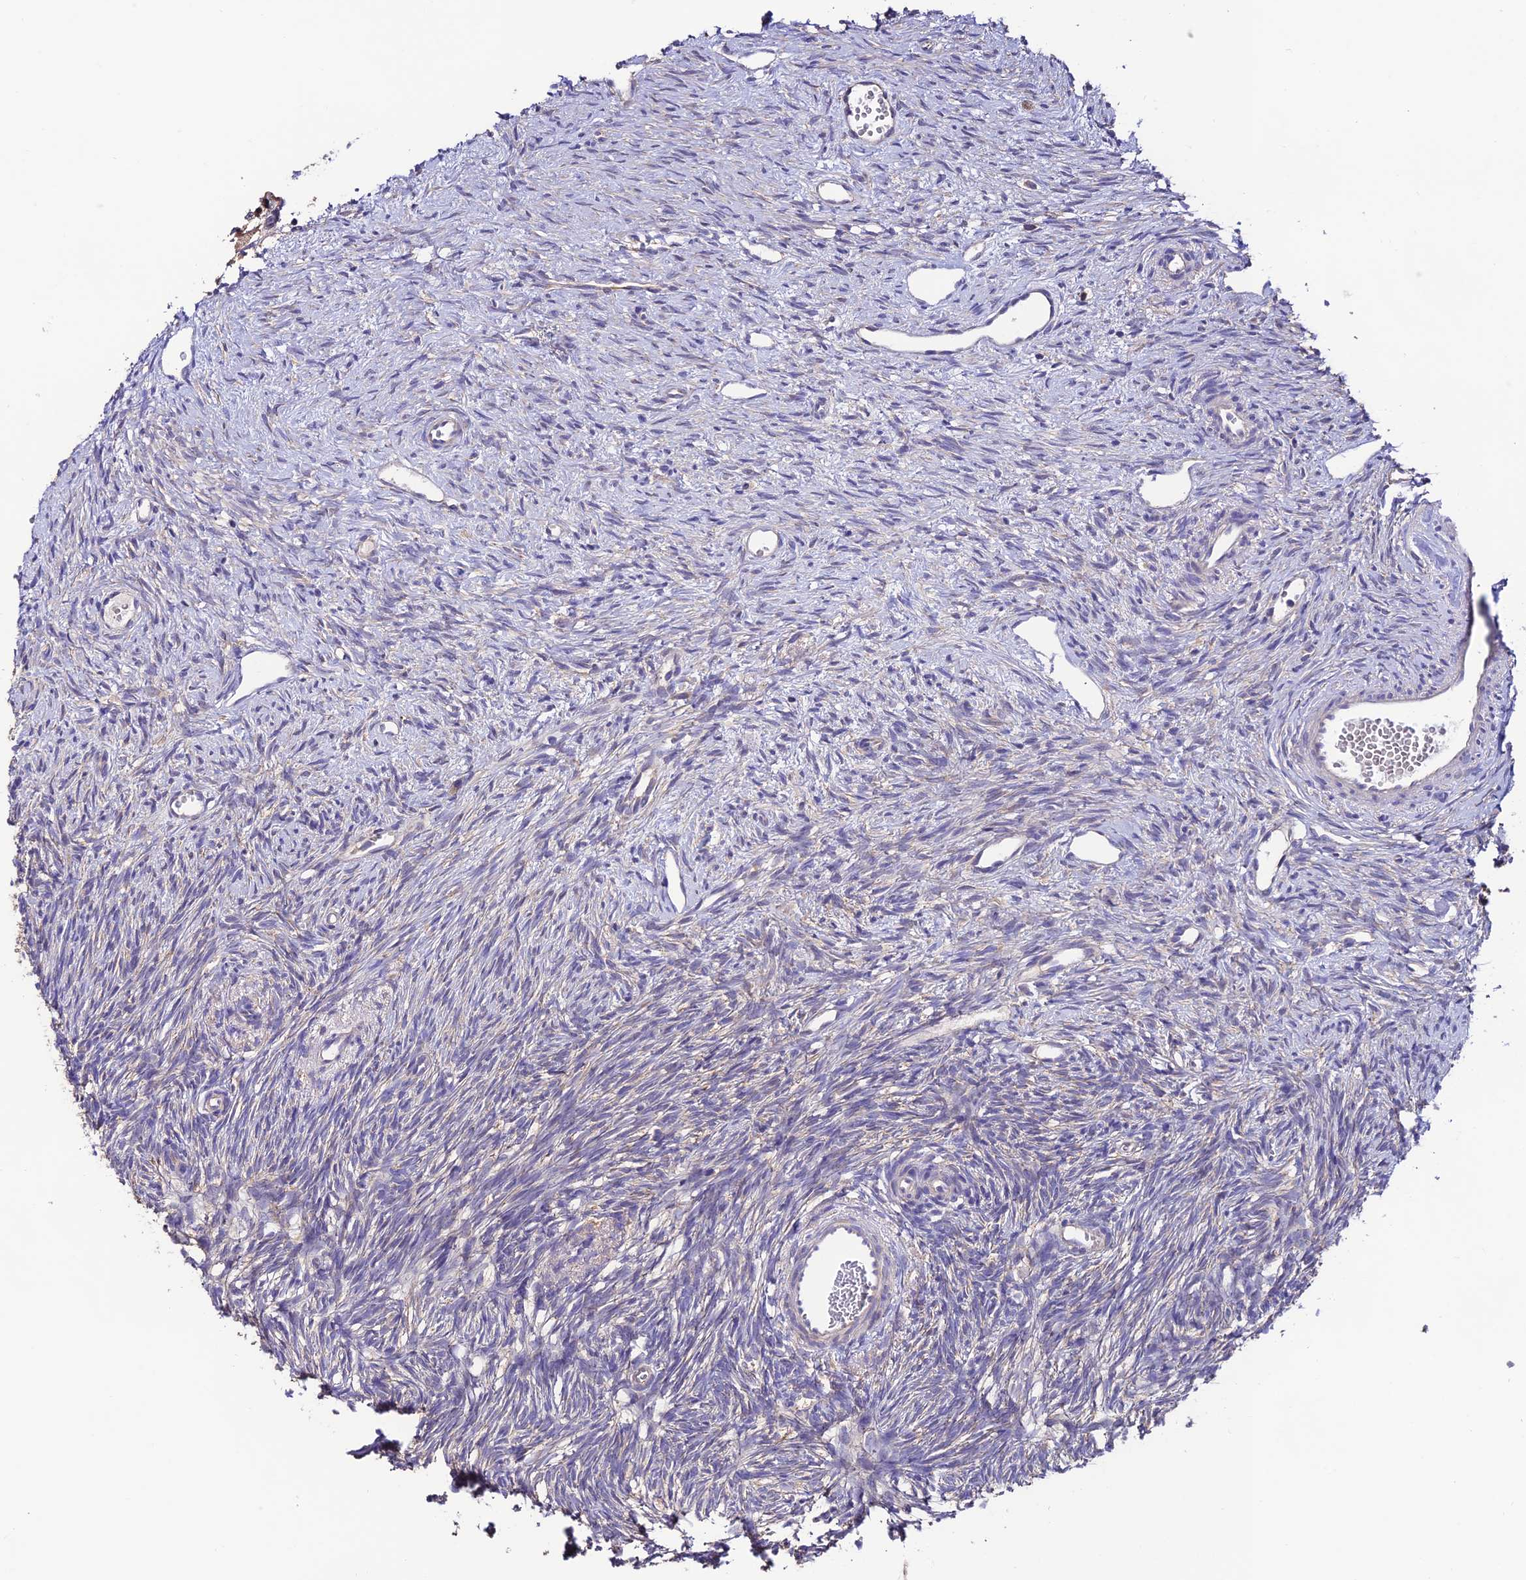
{"staining": {"intensity": "weak", "quantity": "25%-75%", "location": "cytoplasmic/membranous"}, "tissue": "ovary", "cell_type": "Follicle cells", "image_type": "normal", "snomed": [{"axis": "morphology", "description": "Normal tissue, NOS"}, {"axis": "topography", "description": "Ovary"}], "caption": "DAB immunohistochemical staining of benign ovary reveals weak cytoplasmic/membranous protein expression in about 25%-75% of follicle cells.", "gene": "BRME1", "patient": {"sex": "female", "age": 51}}